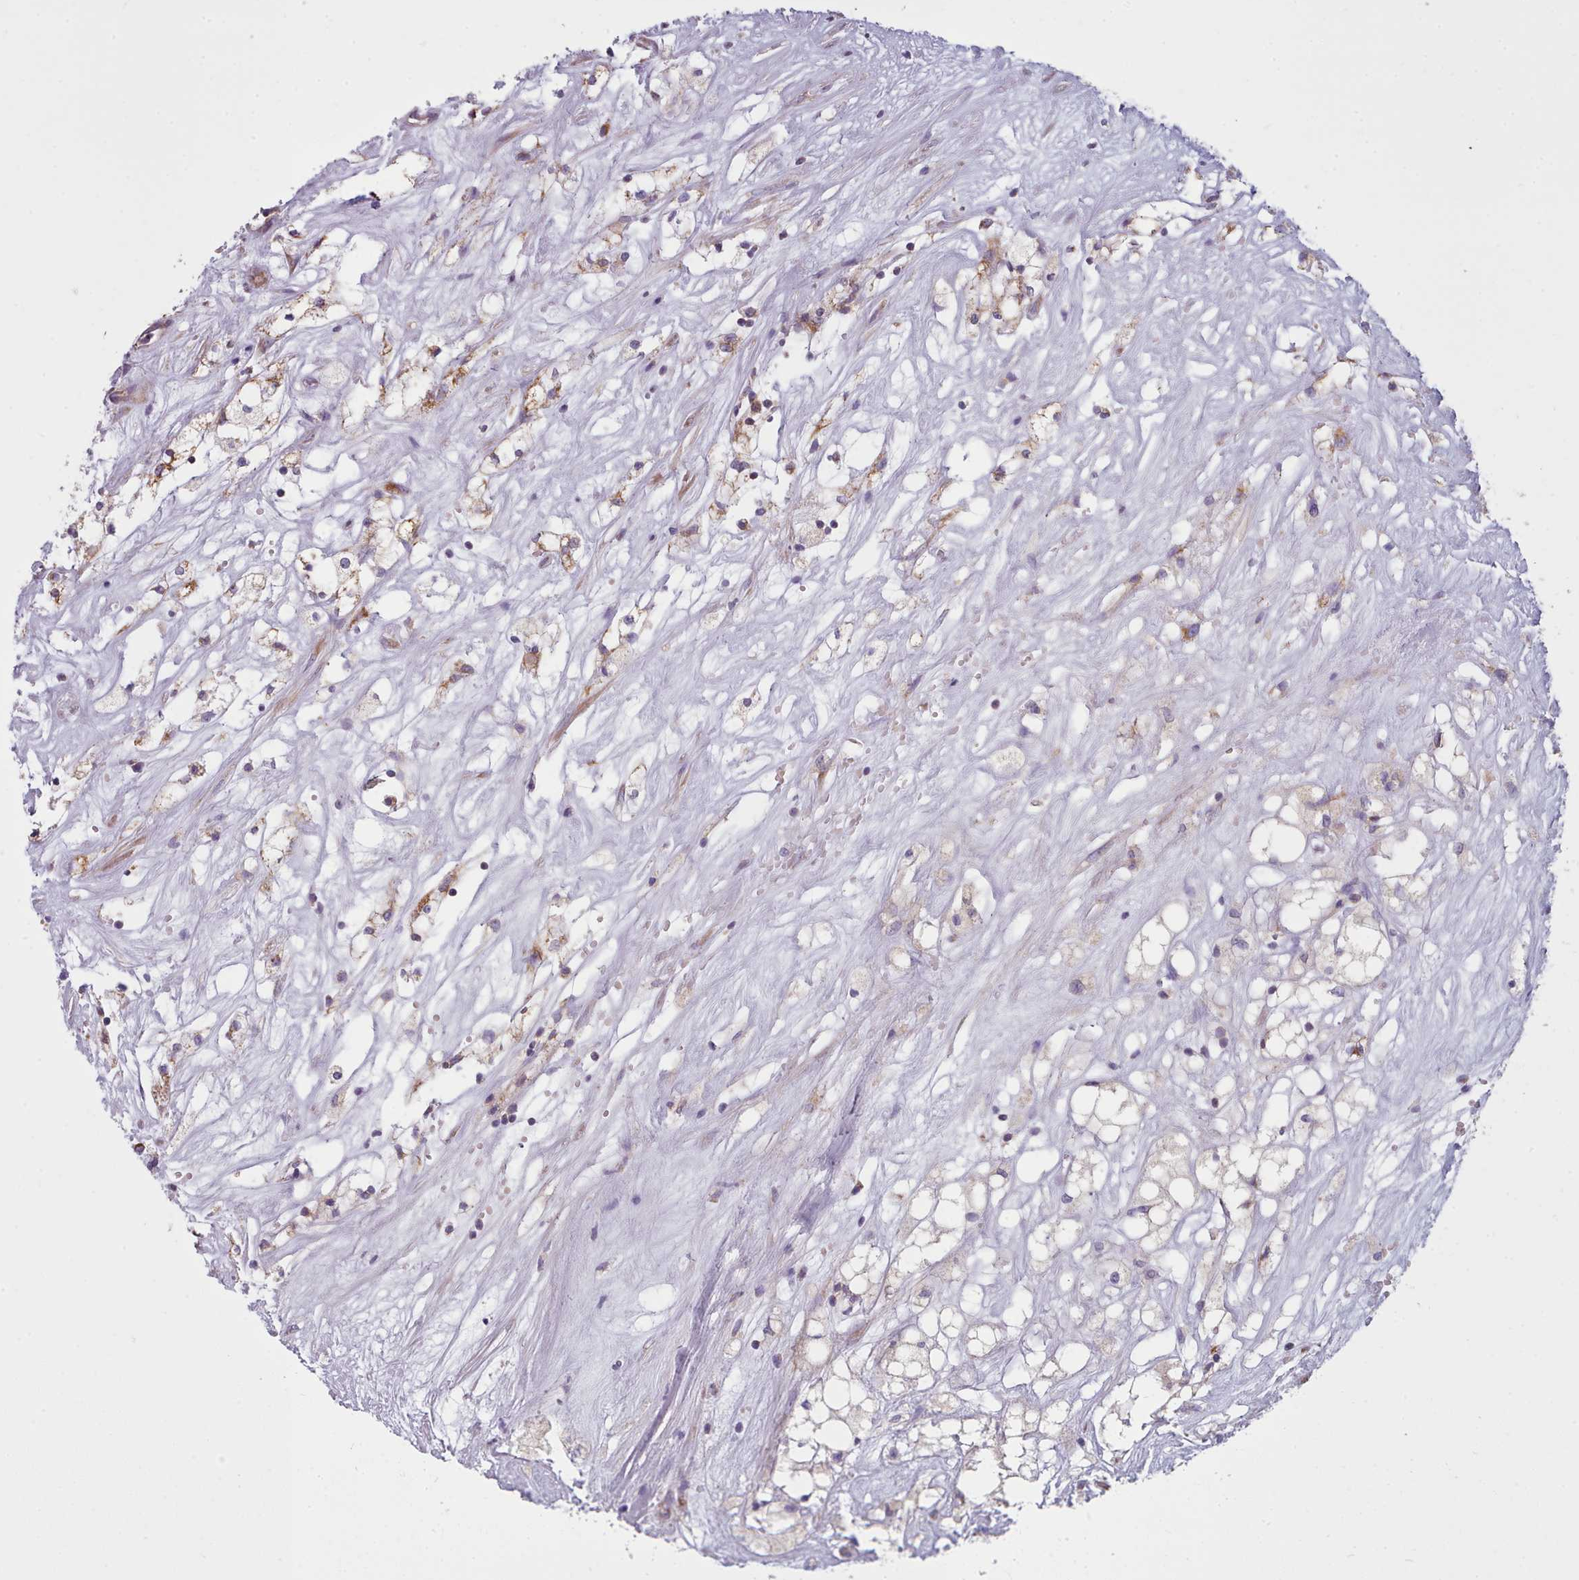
{"staining": {"intensity": "negative", "quantity": "none", "location": "none"}, "tissue": "renal cancer", "cell_type": "Tumor cells", "image_type": "cancer", "snomed": [{"axis": "morphology", "description": "Adenocarcinoma, NOS"}, {"axis": "topography", "description": "Kidney"}], "caption": "IHC histopathology image of human adenocarcinoma (renal) stained for a protein (brown), which reveals no positivity in tumor cells. The staining is performed using DAB brown chromogen with nuclei counter-stained in using hematoxylin.", "gene": "SRP54", "patient": {"sex": "male", "age": 59}}